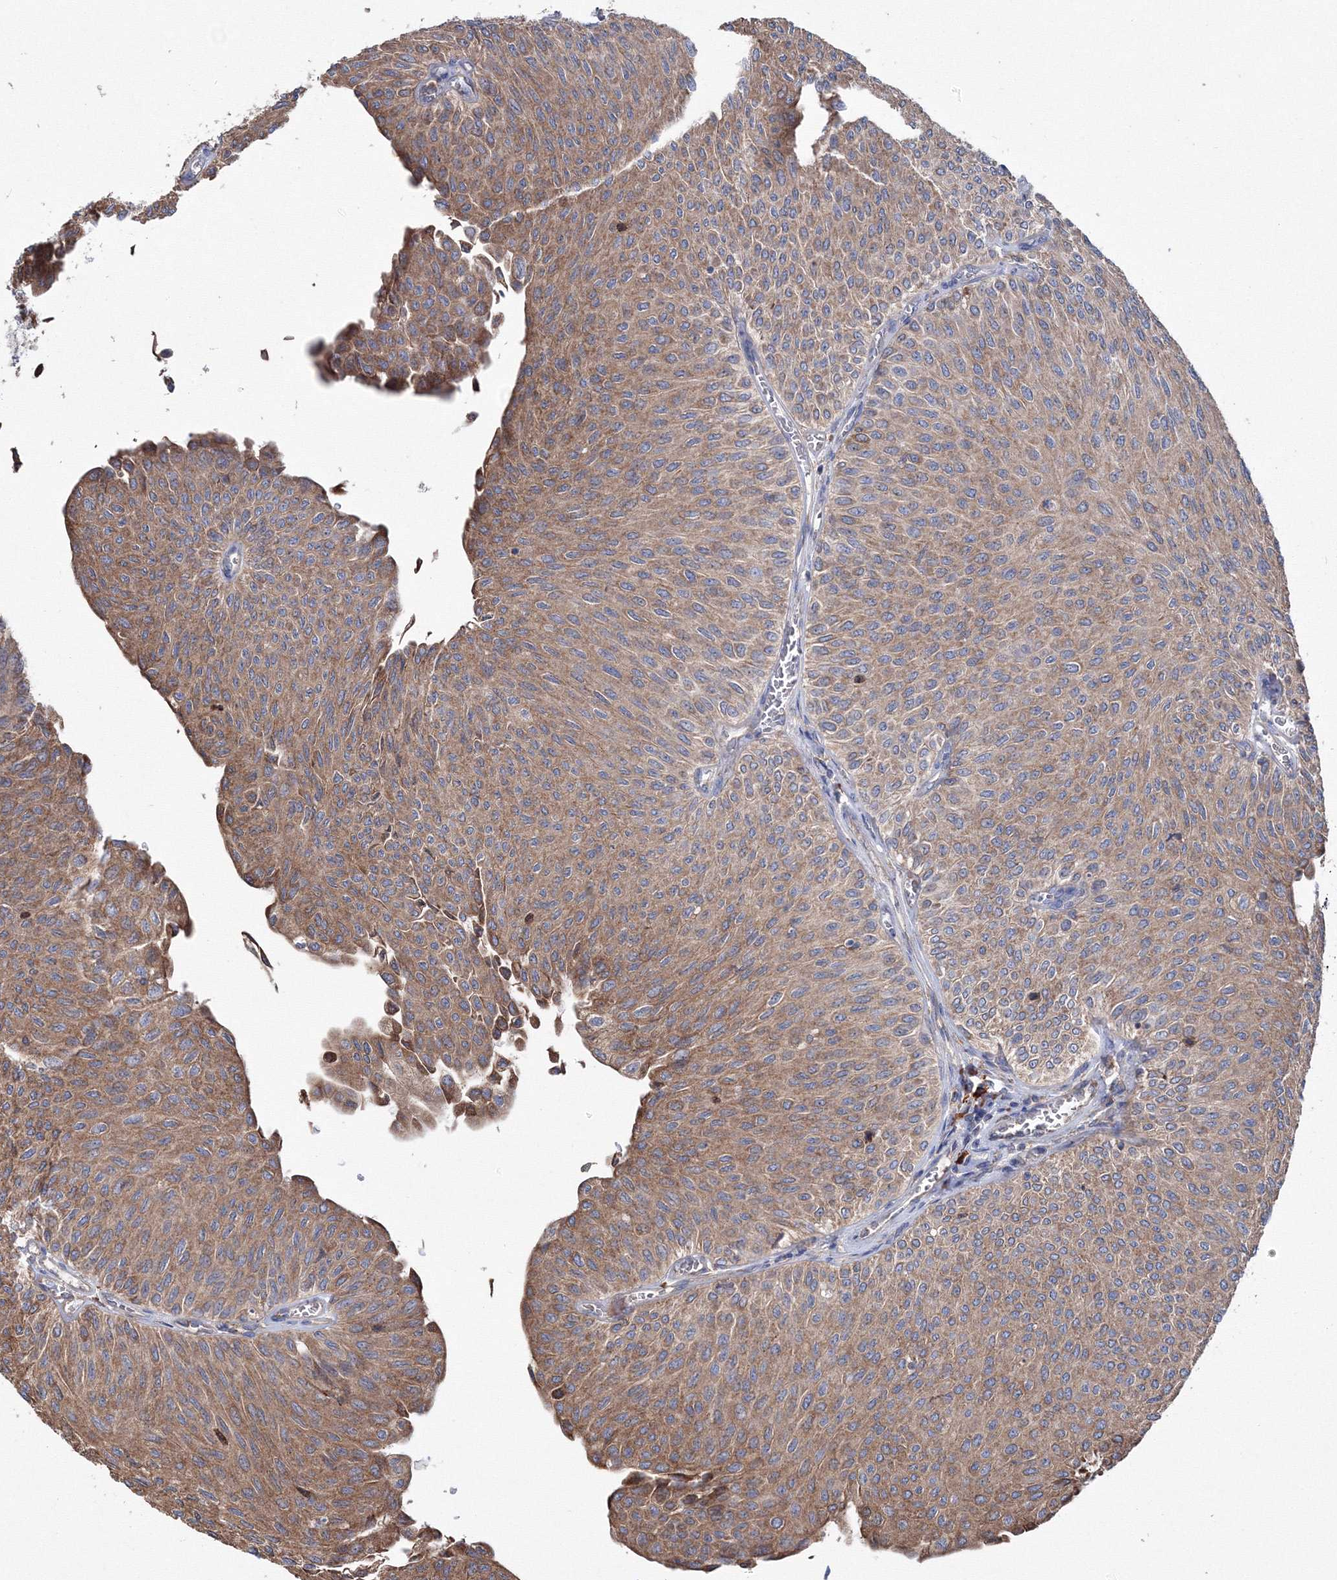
{"staining": {"intensity": "moderate", "quantity": ">75%", "location": "cytoplasmic/membranous"}, "tissue": "urothelial cancer", "cell_type": "Tumor cells", "image_type": "cancer", "snomed": [{"axis": "morphology", "description": "Urothelial carcinoma, Low grade"}, {"axis": "topography", "description": "Urinary bladder"}], "caption": "Immunohistochemistry photomicrograph of neoplastic tissue: human low-grade urothelial carcinoma stained using IHC reveals medium levels of moderate protein expression localized specifically in the cytoplasmic/membranous of tumor cells, appearing as a cytoplasmic/membranous brown color.", "gene": "VPS8", "patient": {"sex": "male", "age": 78}}